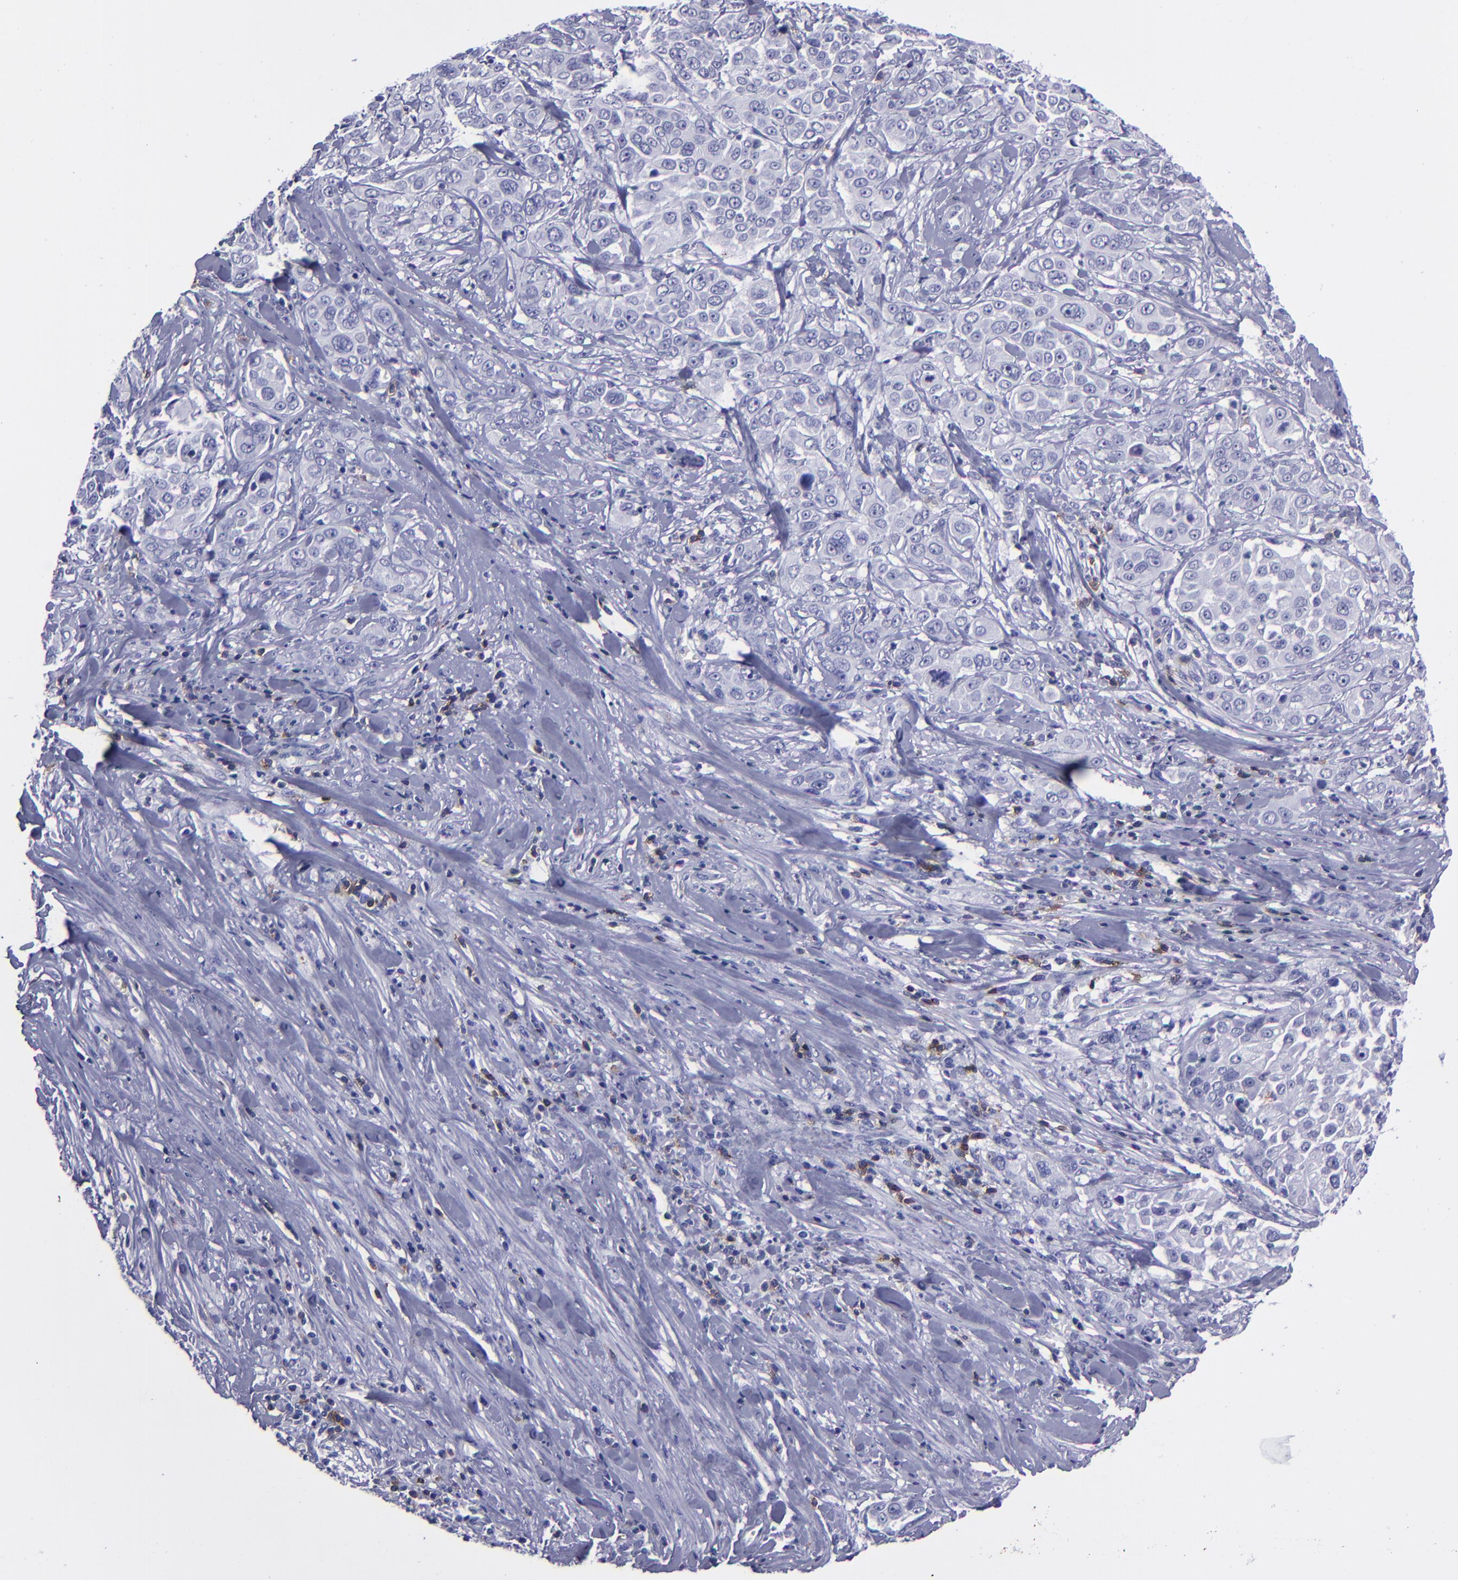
{"staining": {"intensity": "negative", "quantity": "none", "location": "none"}, "tissue": "pancreatic cancer", "cell_type": "Tumor cells", "image_type": "cancer", "snomed": [{"axis": "morphology", "description": "Adenocarcinoma, NOS"}, {"axis": "topography", "description": "Pancreas"}], "caption": "The immunohistochemistry (IHC) histopathology image has no significant staining in tumor cells of pancreatic cancer tissue.", "gene": "CD6", "patient": {"sex": "female", "age": 52}}